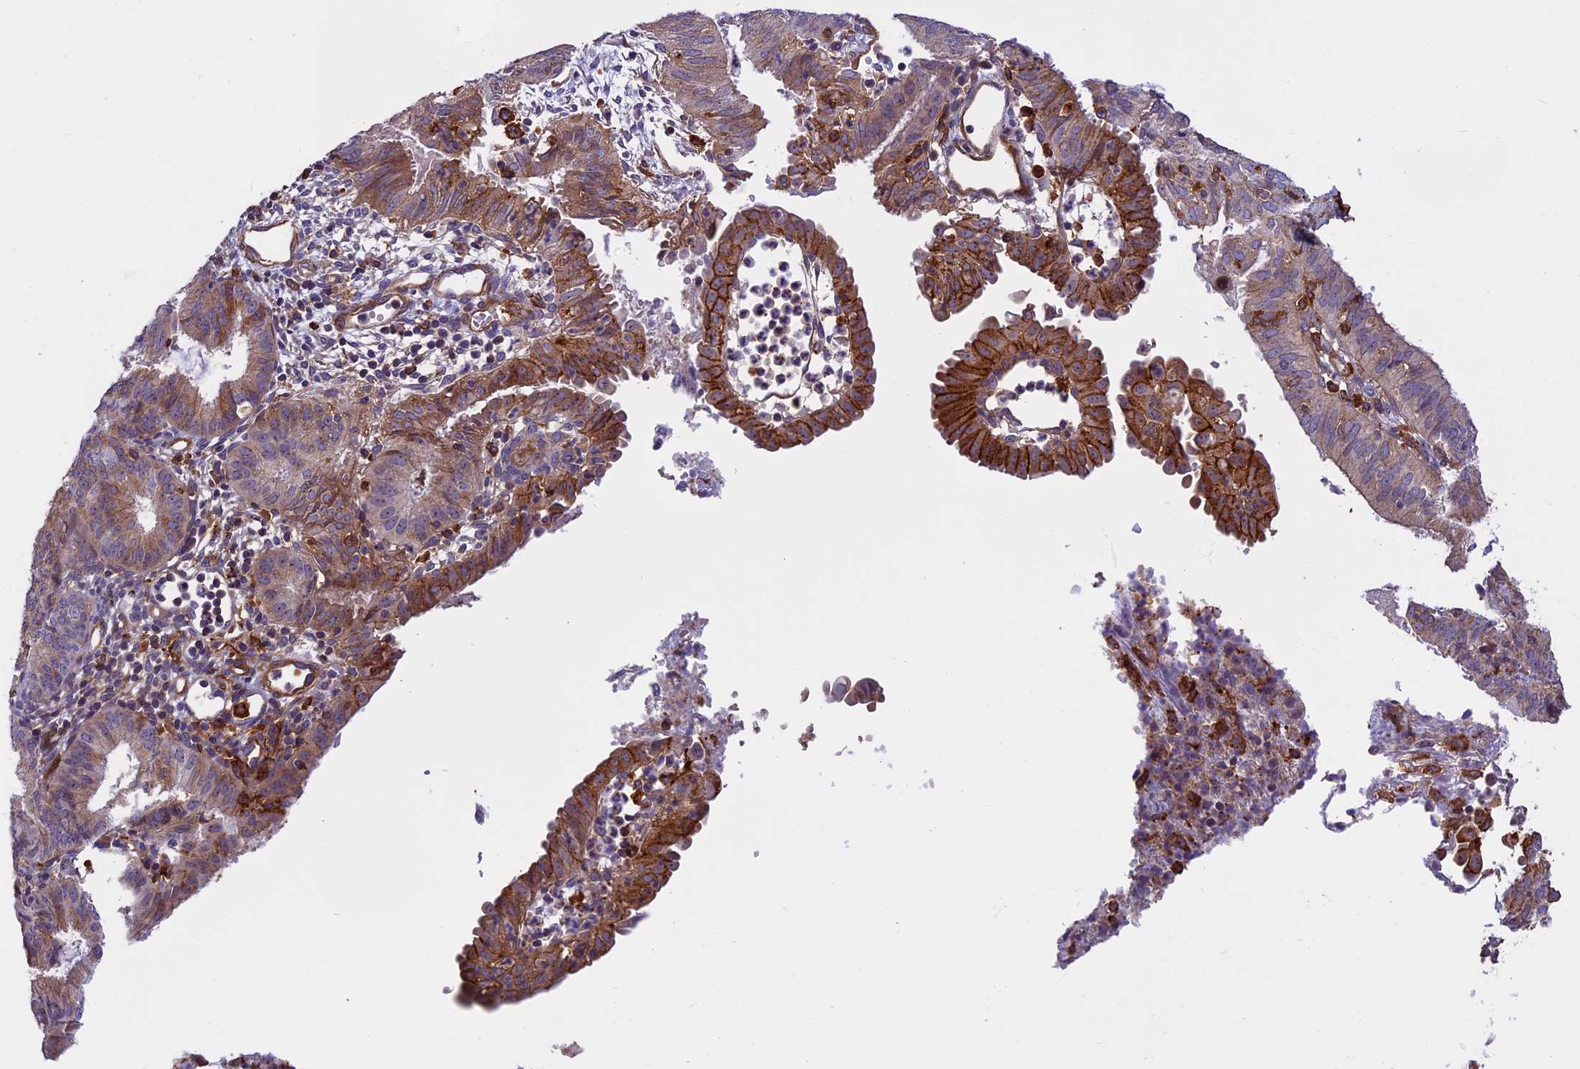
{"staining": {"intensity": "strong", "quantity": "25%-75%", "location": "cytoplasmic/membranous"}, "tissue": "endometrial cancer", "cell_type": "Tumor cells", "image_type": "cancer", "snomed": [{"axis": "morphology", "description": "Adenocarcinoma, NOS"}, {"axis": "topography", "description": "Endometrium"}], "caption": "High-power microscopy captured an immunohistochemistry image of endometrial cancer, revealing strong cytoplasmic/membranous expression in about 25%-75% of tumor cells.", "gene": "EHBP1L1", "patient": {"sex": "female", "age": 51}}